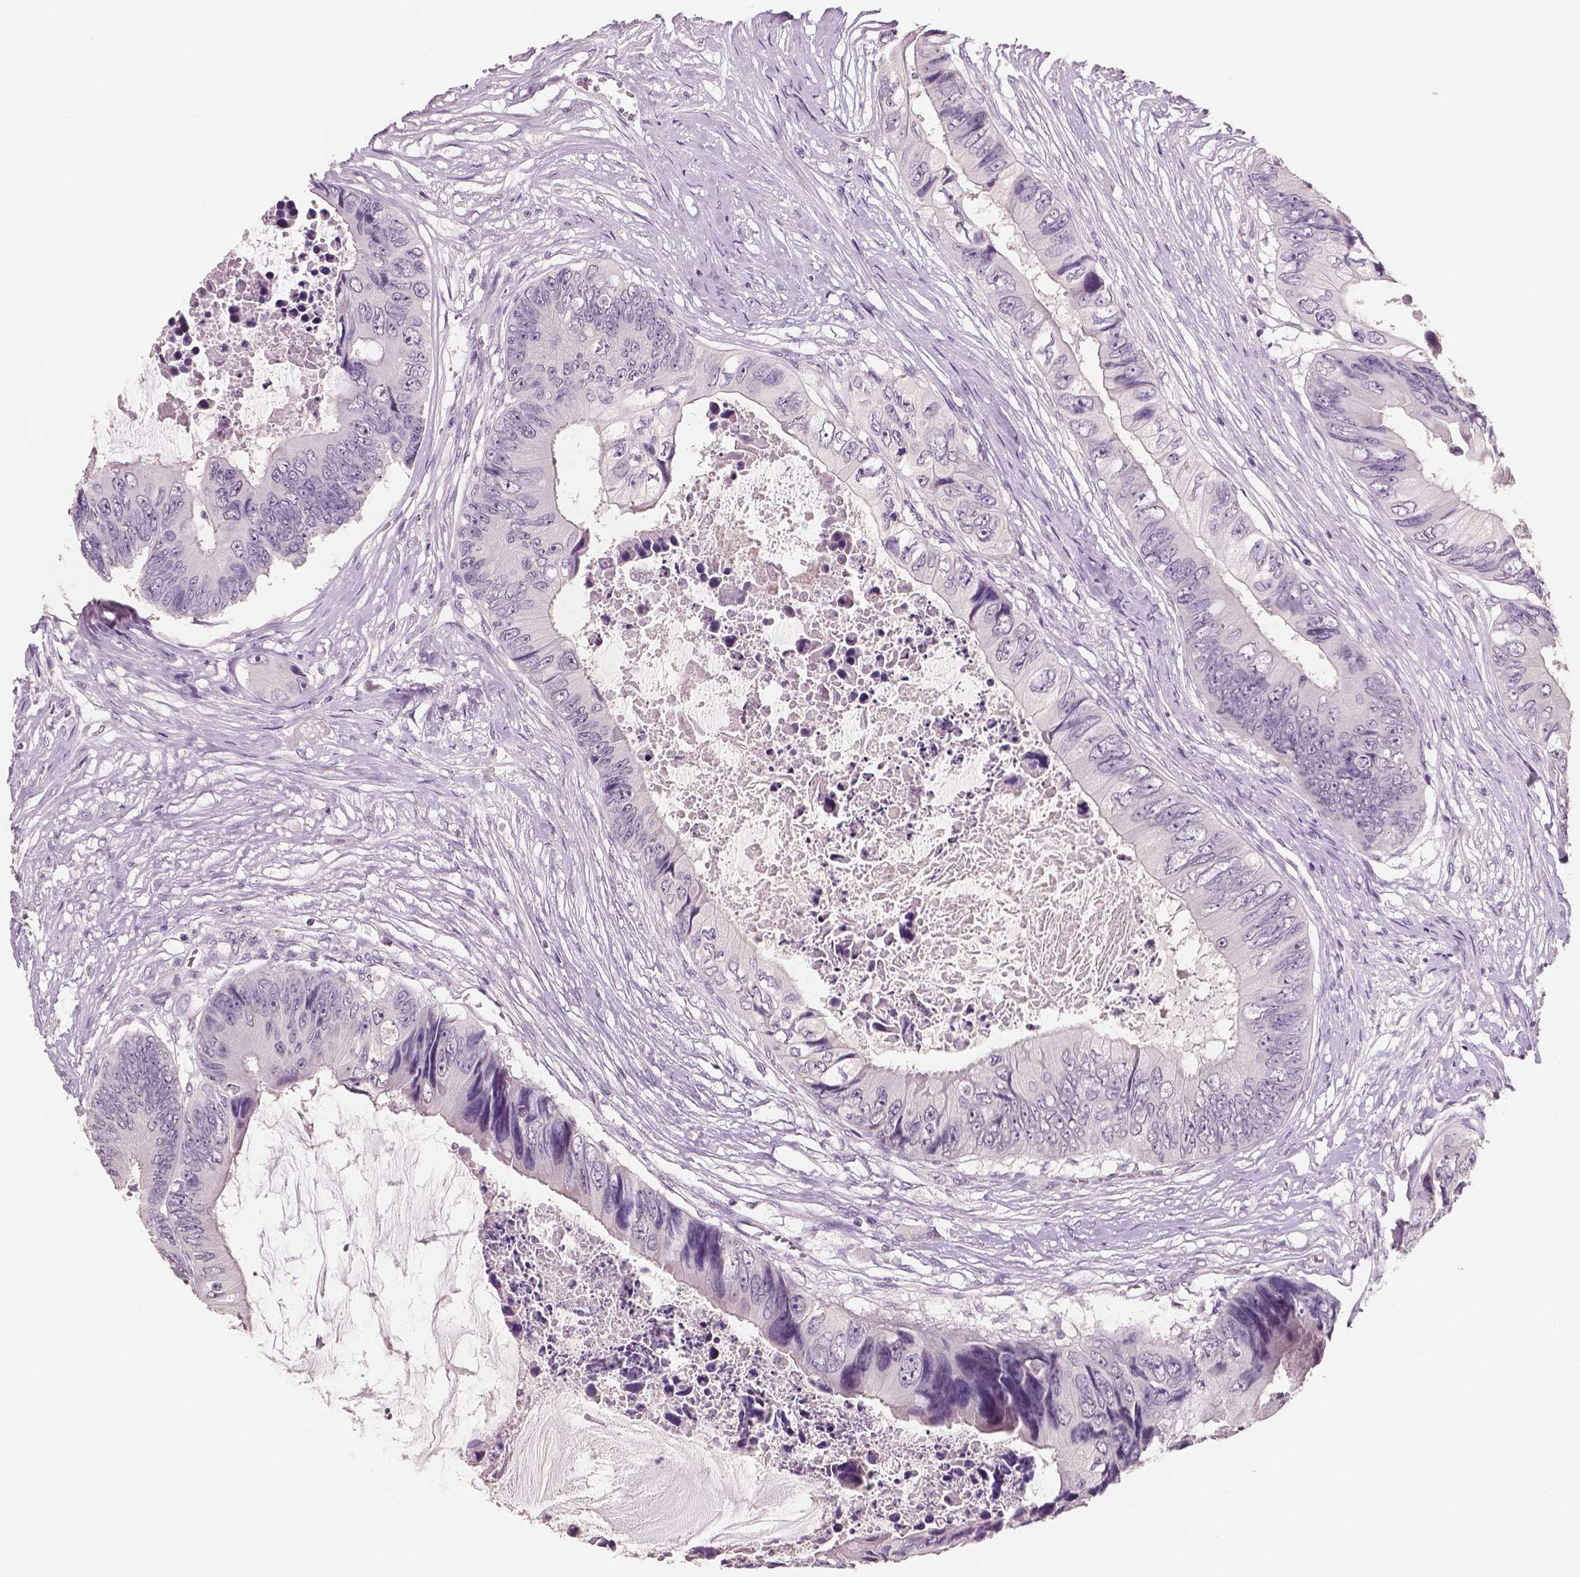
{"staining": {"intensity": "negative", "quantity": "none", "location": "none"}, "tissue": "colorectal cancer", "cell_type": "Tumor cells", "image_type": "cancer", "snomed": [{"axis": "morphology", "description": "Adenocarcinoma, NOS"}, {"axis": "topography", "description": "Rectum"}], "caption": "This is a photomicrograph of IHC staining of adenocarcinoma (colorectal), which shows no expression in tumor cells.", "gene": "NECAB1", "patient": {"sex": "male", "age": 63}}